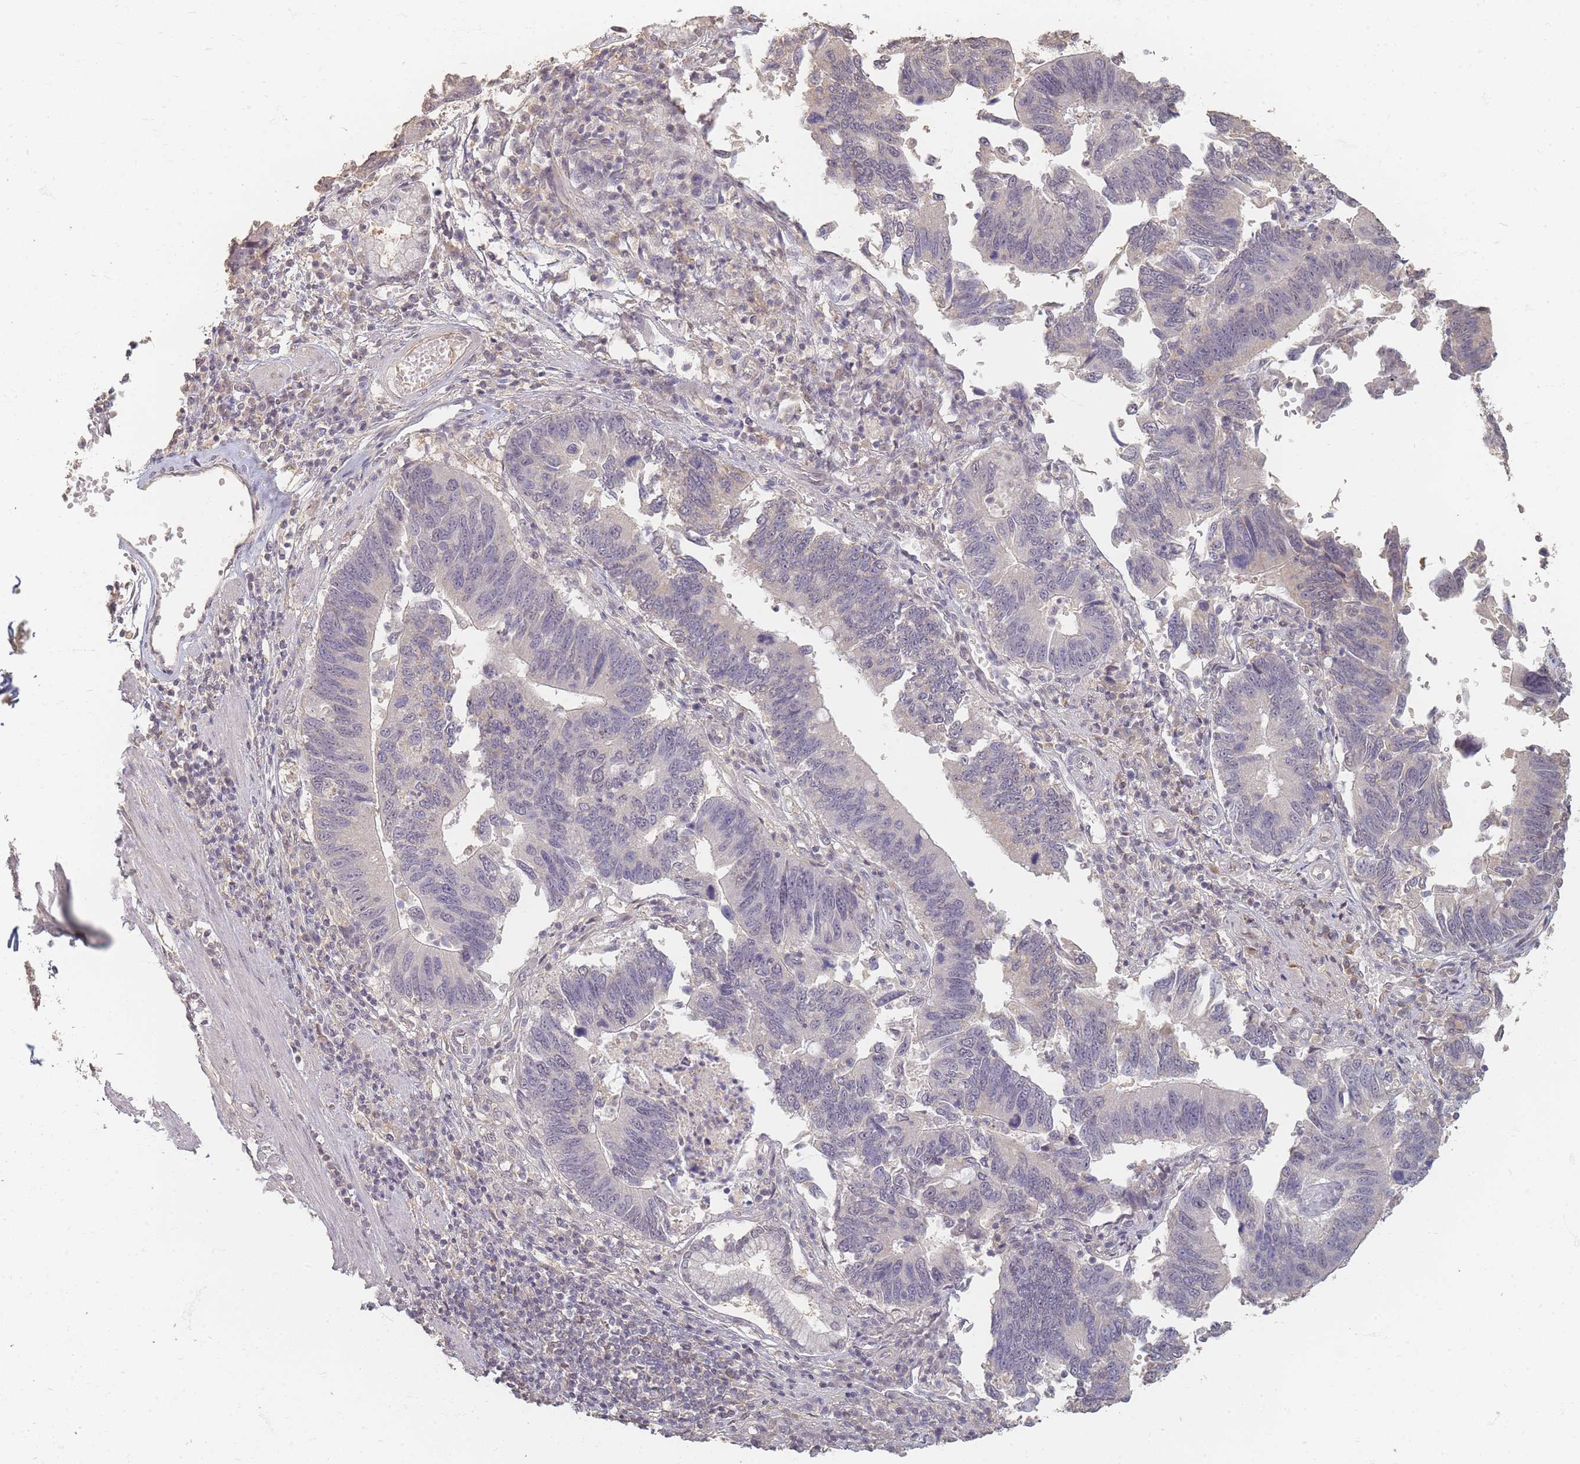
{"staining": {"intensity": "negative", "quantity": "none", "location": "none"}, "tissue": "stomach cancer", "cell_type": "Tumor cells", "image_type": "cancer", "snomed": [{"axis": "morphology", "description": "Adenocarcinoma, NOS"}, {"axis": "topography", "description": "Stomach"}], "caption": "This is an immunohistochemistry (IHC) micrograph of human stomach adenocarcinoma. There is no staining in tumor cells.", "gene": "RFTN1", "patient": {"sex": "male", "age": 59}}